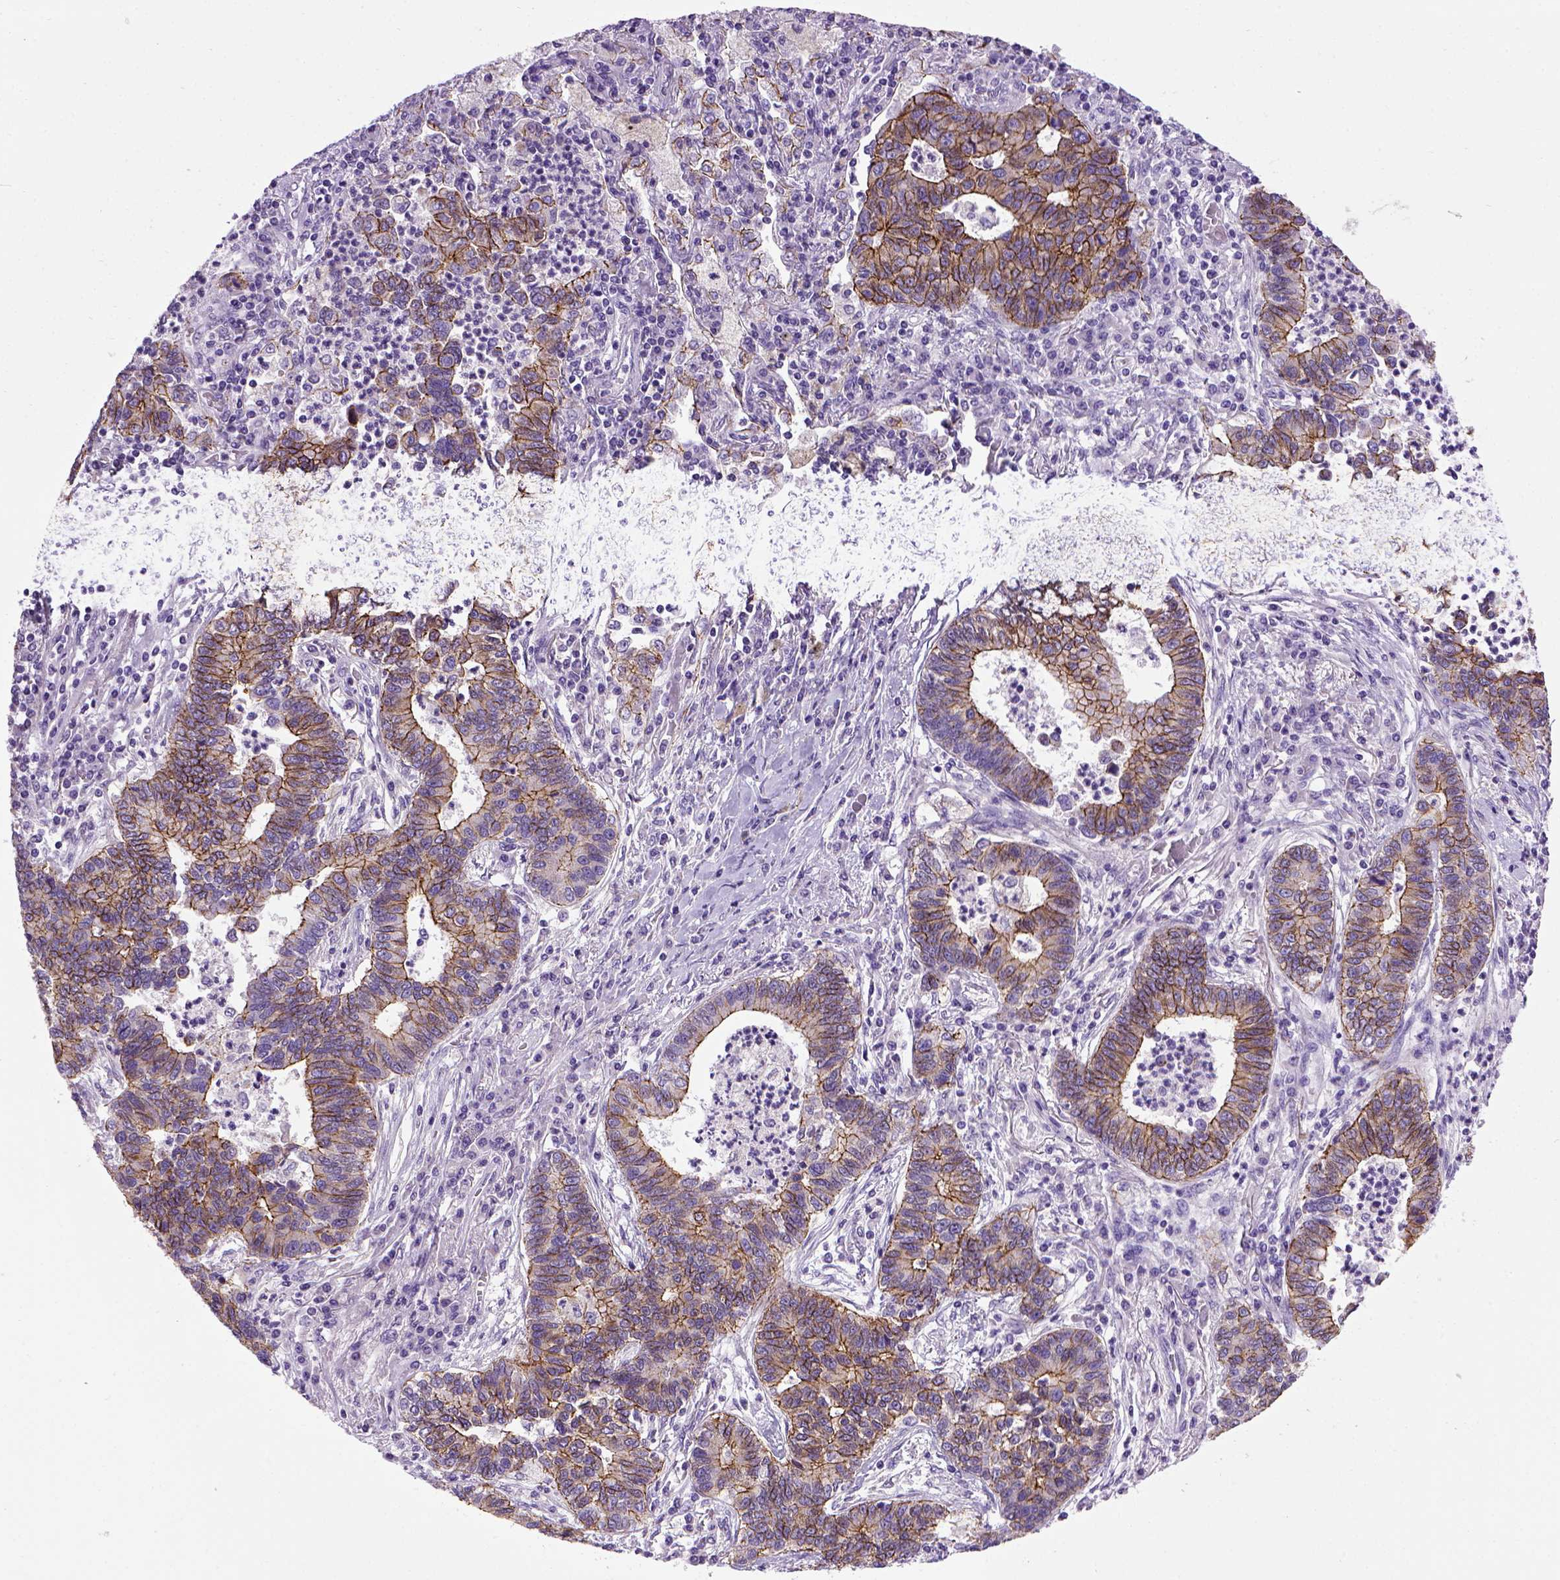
{"staining": {"intensity": "moderate", "quantity": ">75%", "location": "cytoplasmic/membranous"}, "tissue": "lung cancer", "cell_type": "Tumor cells", "image_type": "cancer", "snomed": [{"axis": "morphology", "description": "Adenocarcinoma, NOS"}, {"axis": "topography", "description": "Lung"}], "caption": "Adenocarcinoma (lung) stained for a protein (brown) demonstrates moderate cytoplasmic/membranous positive staining in about >75% of tumor cells.", "gene": "CDH1", "patient": {"sex": "female", "age": 57}}